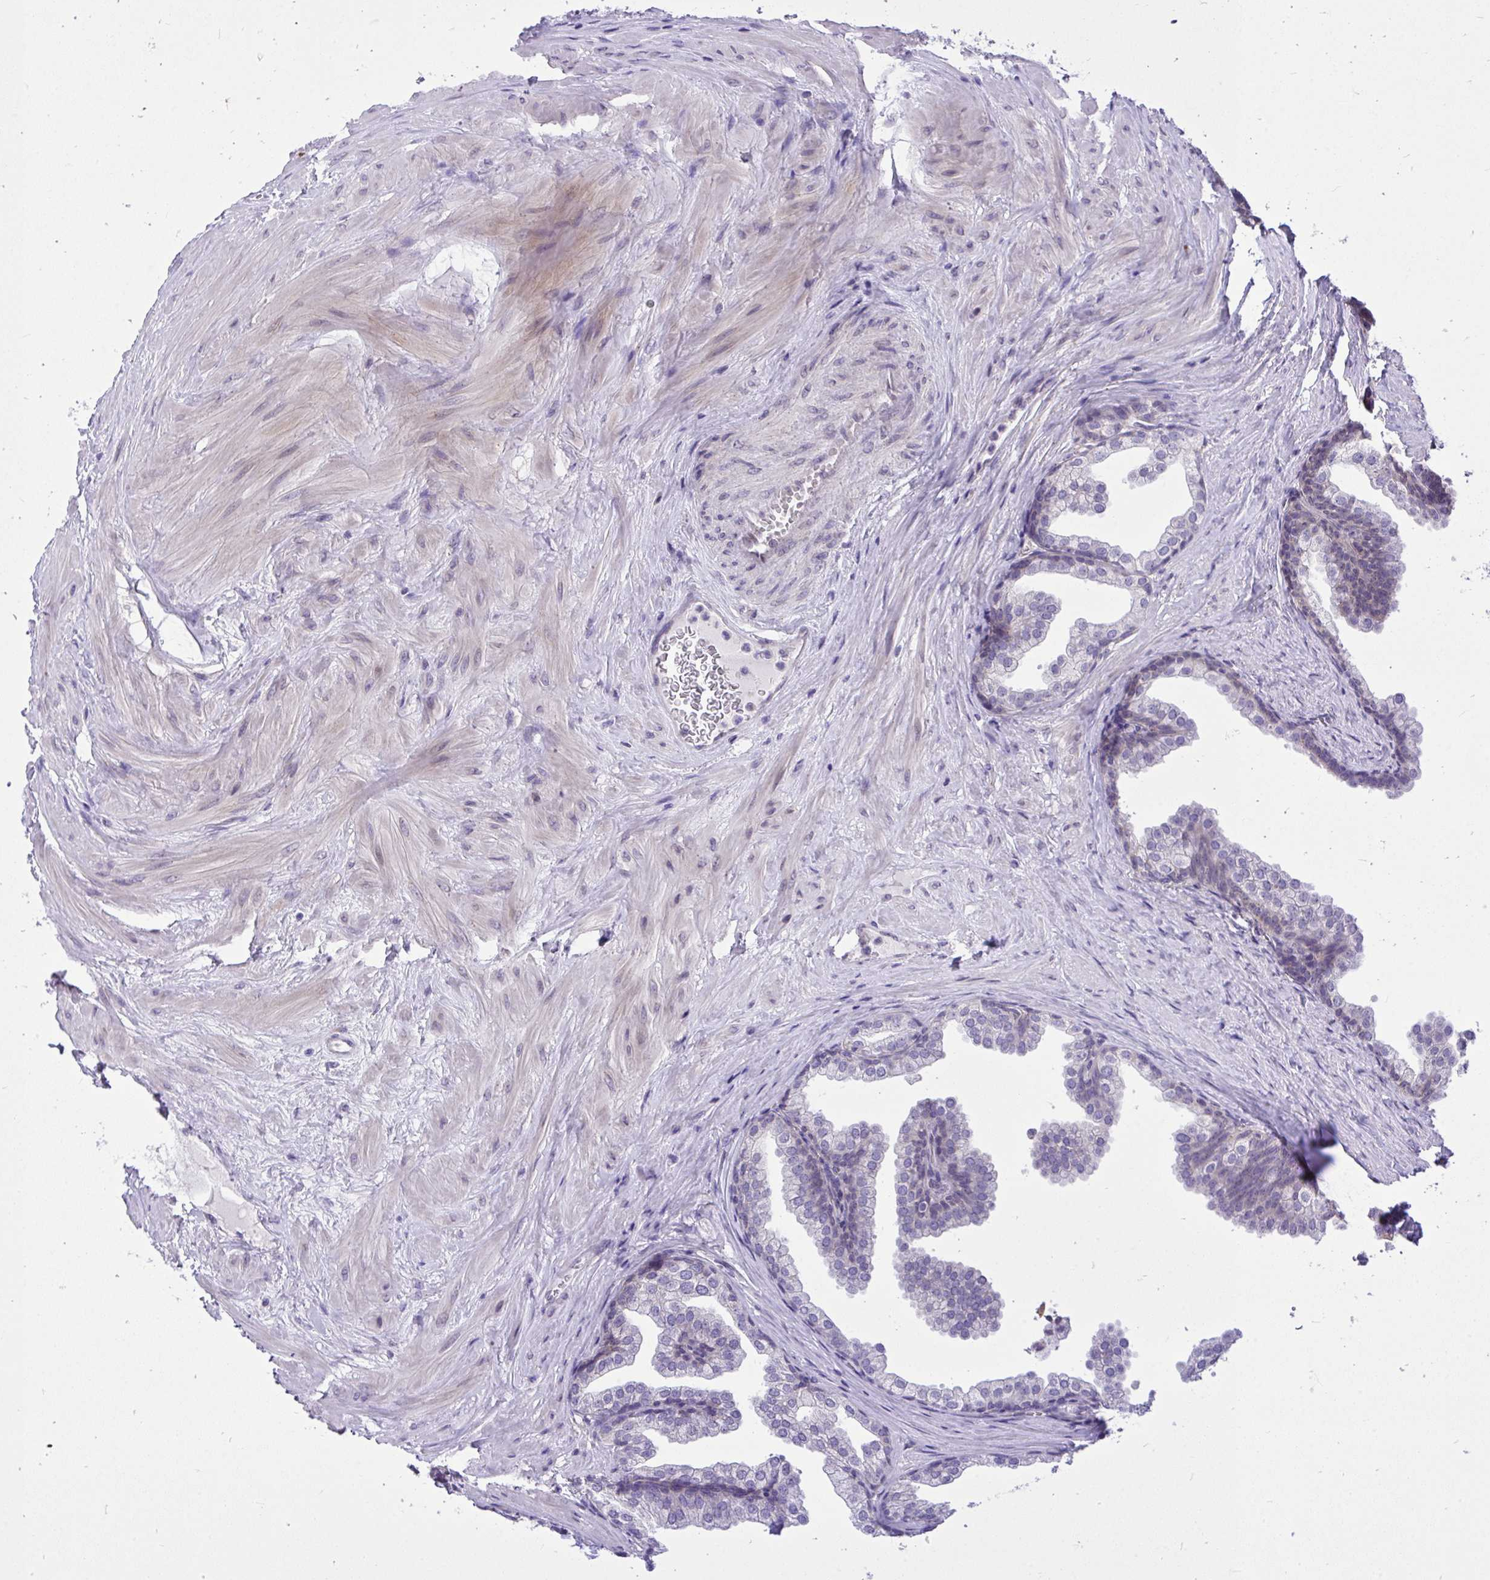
{"staining": {"intensity": "weak", "quantity": "<25%", "location": "cytoplasmic/membranous"}, "tissue": "prostate", "cell_type": "Glandular cells", "image_type": "normal", "snomed": [{"axis": "morphology", "description": "Normal tissue, NOS"}, {"axis": "topography", "description": "Prostate"}], "caption": "IHC histopathology image of benign prostate: human prostate stained with DAB exhibits no significant protein positivity in glandular cells. Nuclei are stained in blue.", "gene": "CEACAM18", "patient": {"sex": "male", "age": 37}}